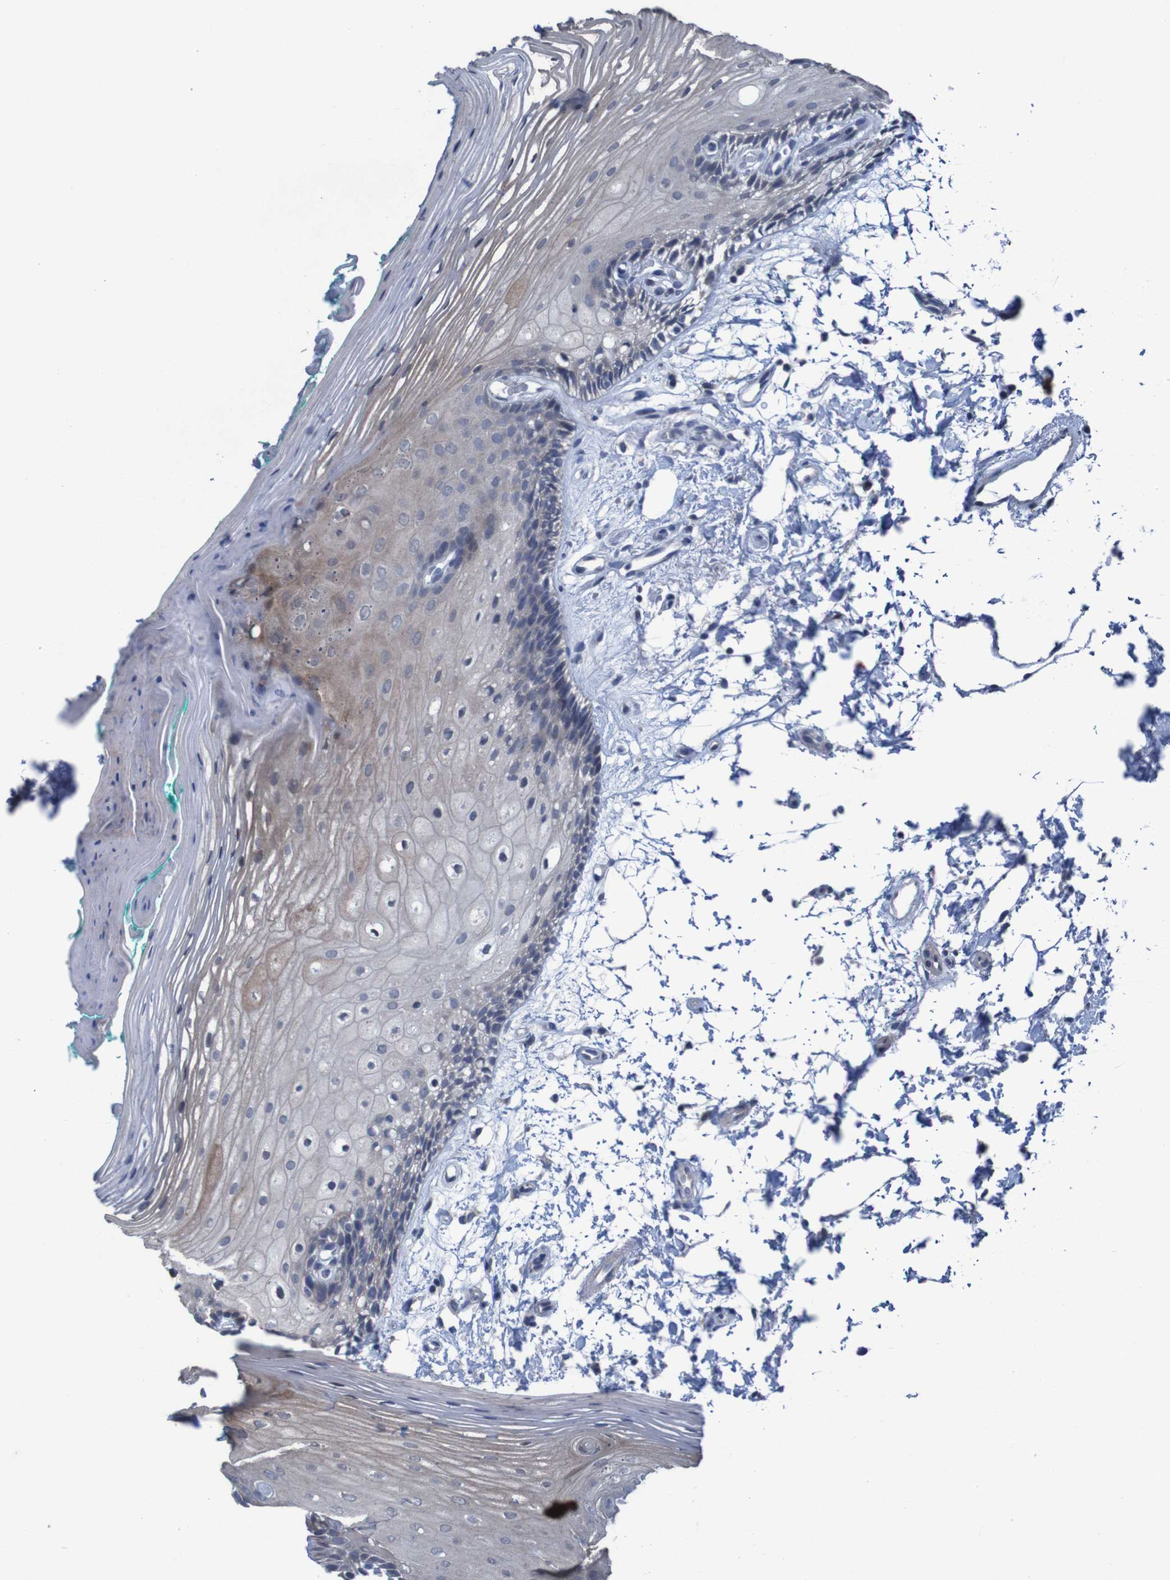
{"staining": {"intensity": "weak", "quantity": "25%-75%", "location": "cytoplasmic/membranous"}, "tissue": "oral mucosa", "cell_type": "Squamous epithelial cells", "image_type": "normal", "snomed": [{"axis": "morphology", "description": "Normal tissue, NOS"}, {"axis": "topography", "description": "Skeletal muscle"}, {"axis": "topography", "description": "Oral tissue"}, {"axis": "topography", "description": "Peripheral nerve tissue"}], "caption": "Immunohistochemistry staining of benign oral mucosa, which reveals low levels of weak cytoplasmic/membranous staining in about 25%-75% of squamous epithelial cells indicating weak cytoplasmic/membranous protein staining. The staining was performed using DAB (brown) for protein detection and nuclei were counterstained in hematoxylin (blue).", "gene": "CLDN18", "patient": {"sex": "female", "age": 84}}